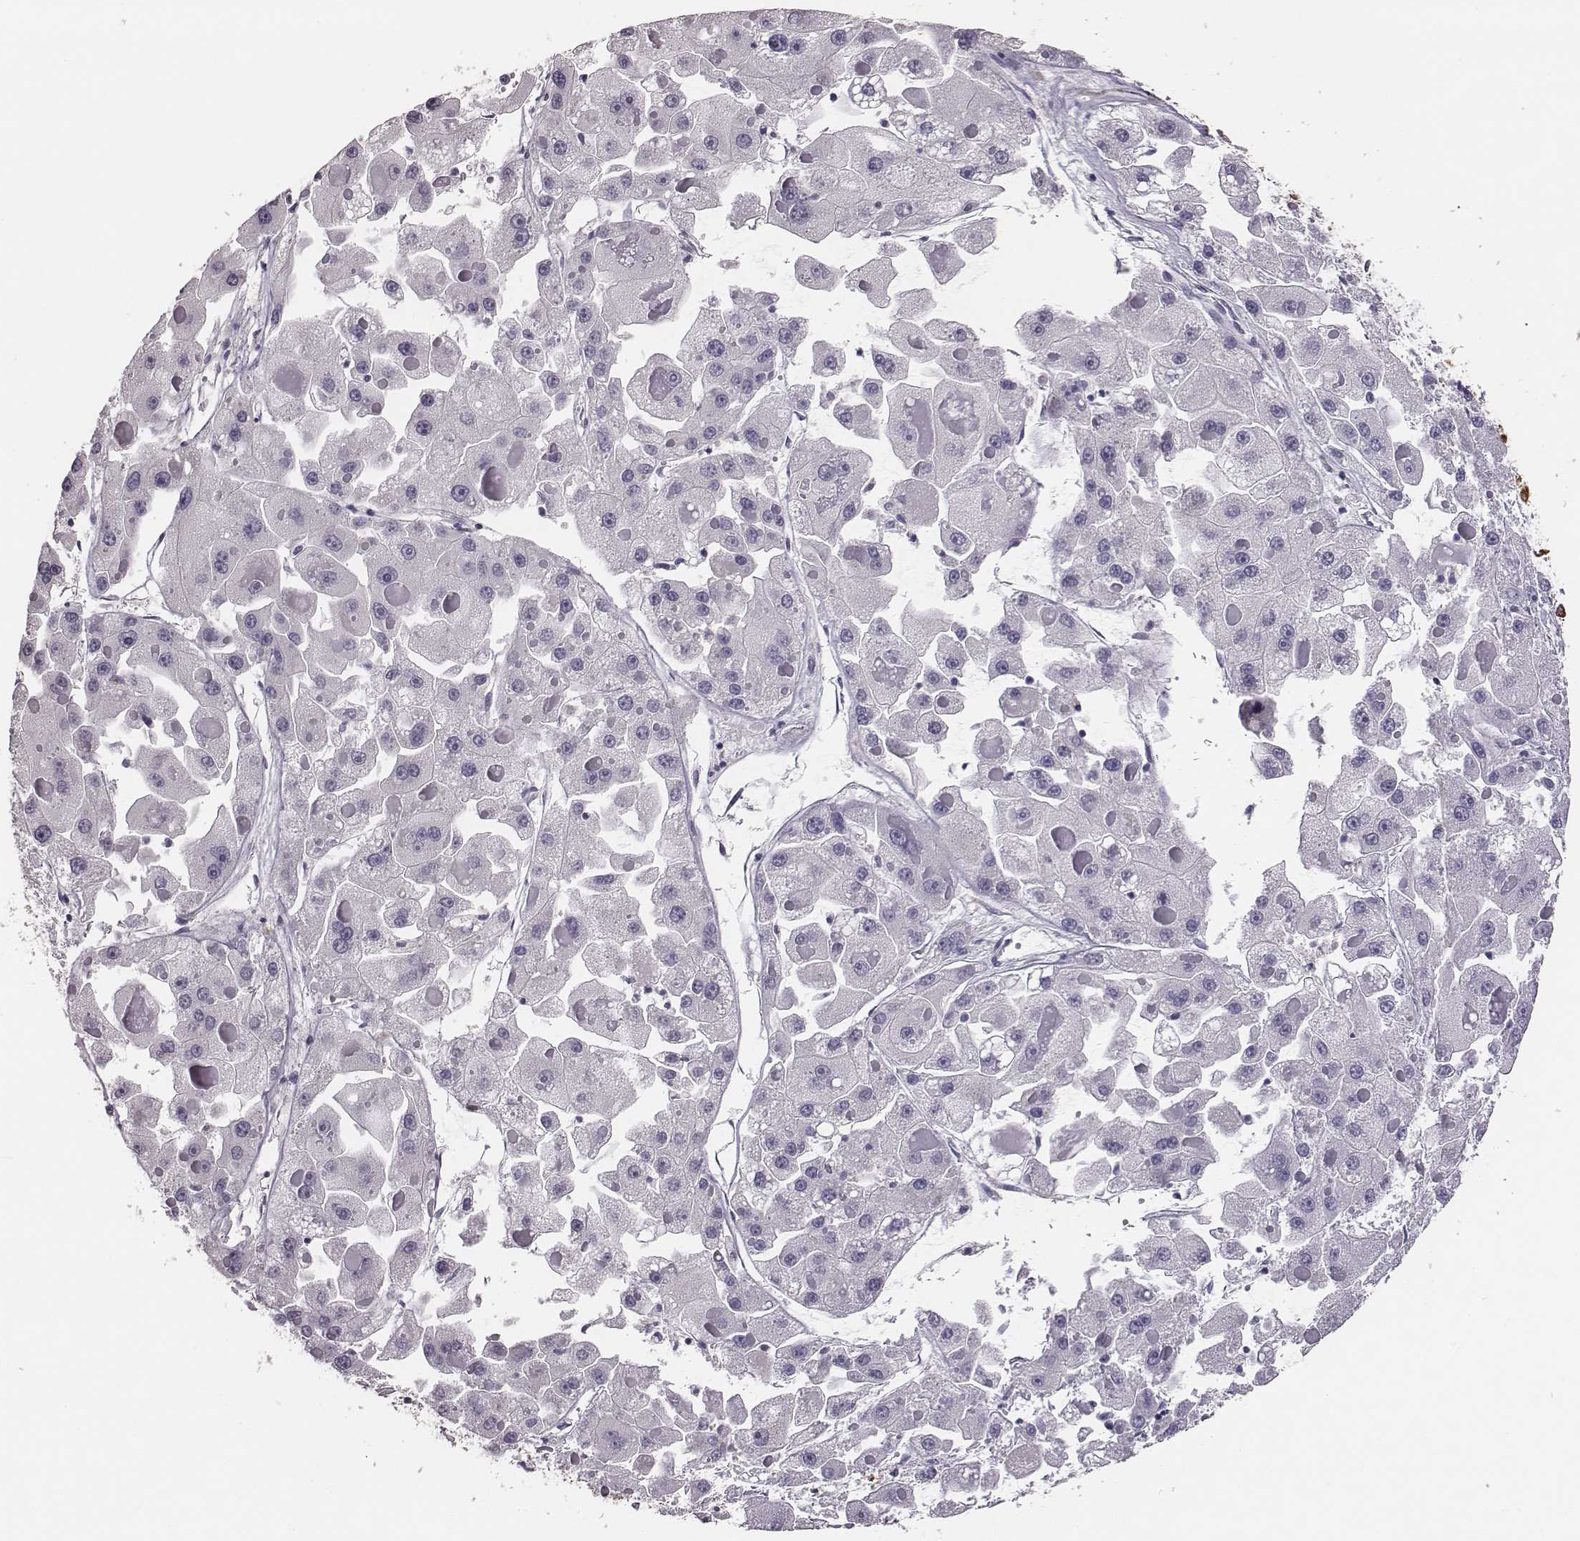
{"staining": {"intensity": "negative", "quantity": "none", "location": "none"}, "tissue": "liver cancer", "cell_type": "Tumor cells", "image_type": "cancer", "snomed": [{"axis": "morphology", "description": "Carcinoma, Hepatocellular, NOS"}, {"axis": "topography", "description": "Liver"}], "caption": "An image of hepatocellular carcinoma (liver) stained for a protein demonstrates no brown staining in tumor cells. The staining is performed using DAB brown chromogen with nuclei counter-stained in using hematoxylin.", "gene": "GUCA1A", "patient": {"sex": "female", "age": 73}}